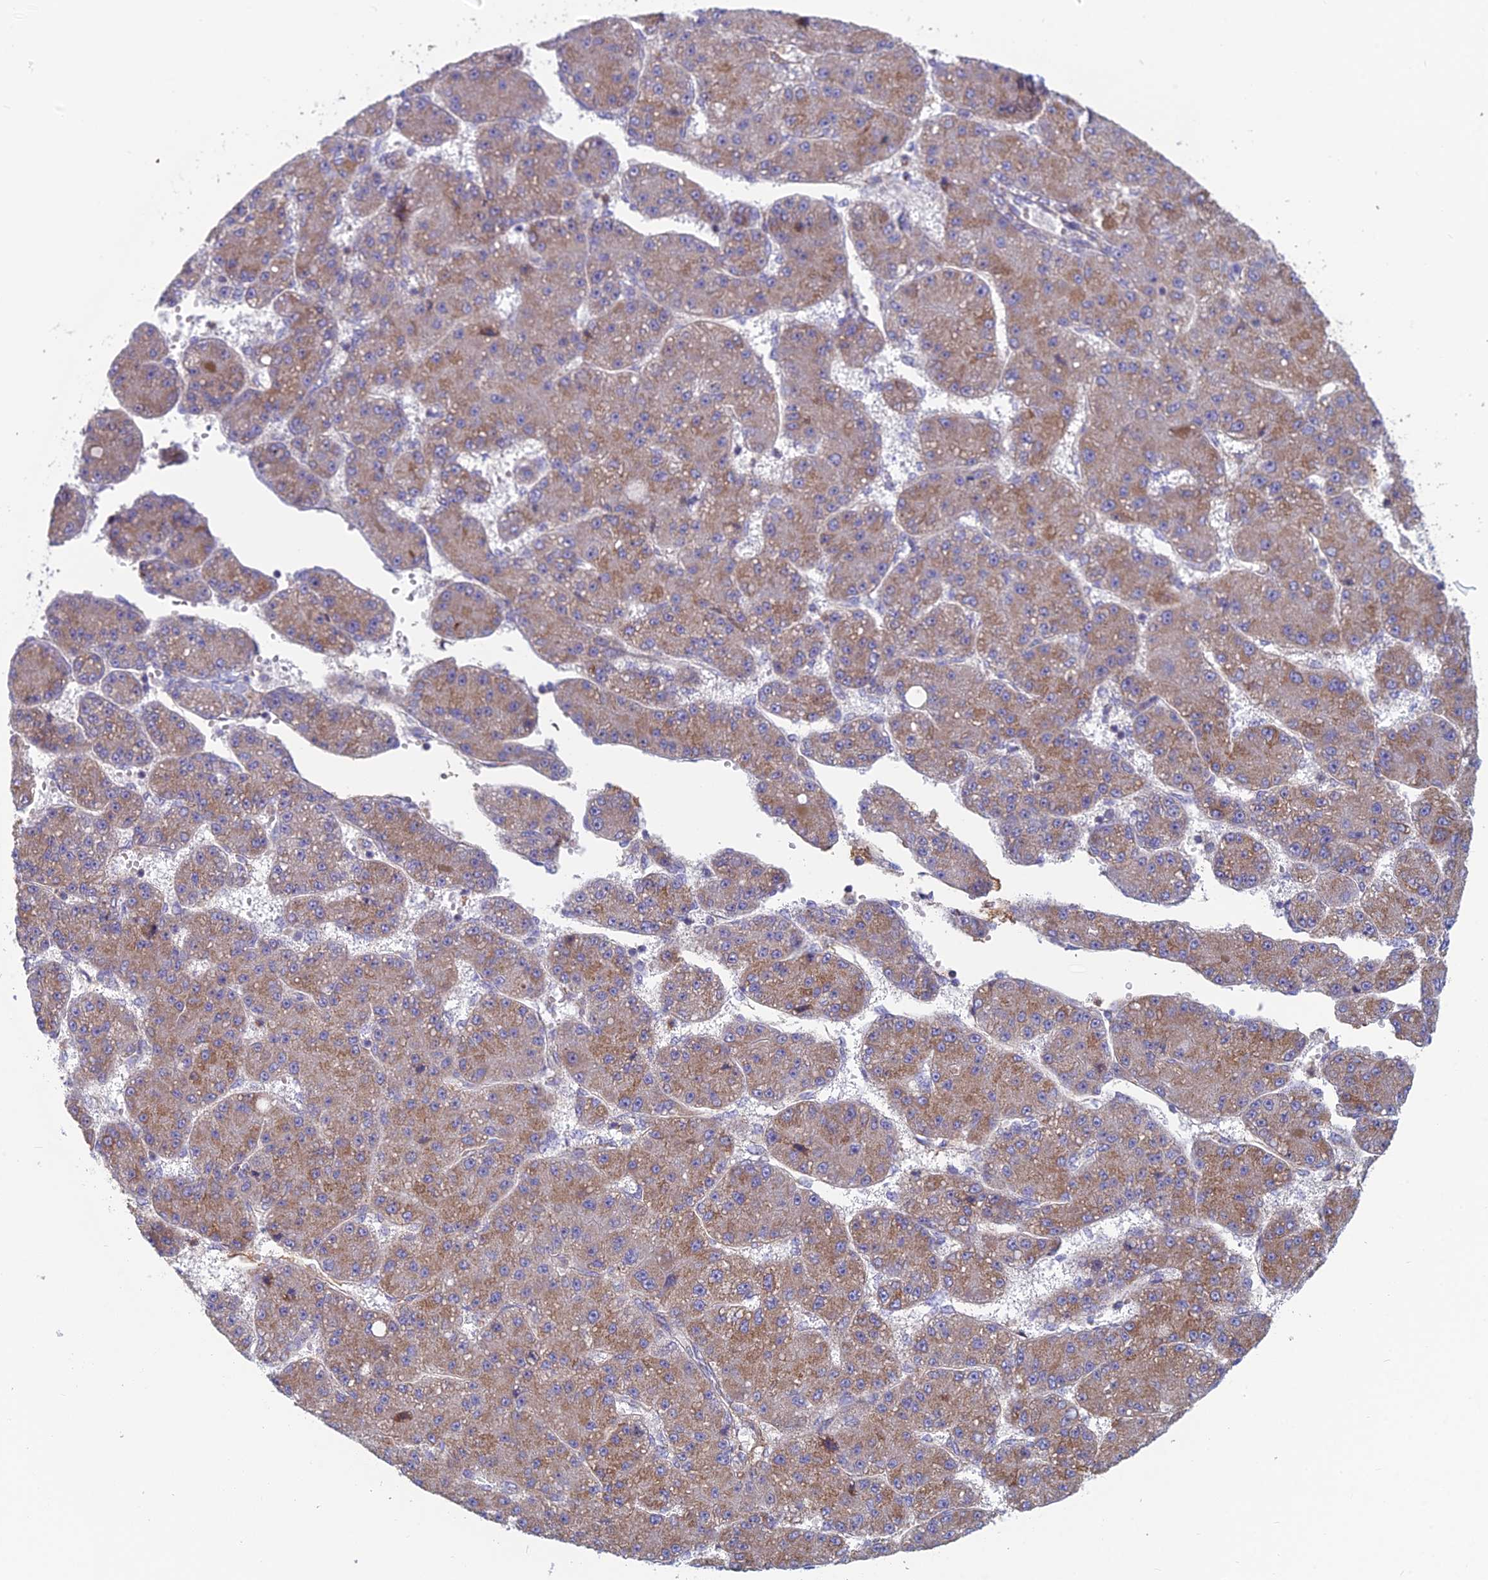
{"staining": {"intensity": "weak", "quantity": "25%-75%", "location": "cytoplasmic/membranous"}, "tissue": "liver cancer", "cell_type": "Tumor cells", "image_type": "cancer", "snomed": [{"axis": "morphology", "description": "Carcinoma, Hepatocellular, NOS"}, {"axis": "topography", "description": "Liver"}], "caption": "Protein analysis of liver cancer (hepatocellular carcinoma) tissue shows weak cytoplasmic/membranous expression in approximately 25%-75% of tumor cells.", "gene": "IFTAP", "patient": {"sex": "male", "age": 67}}